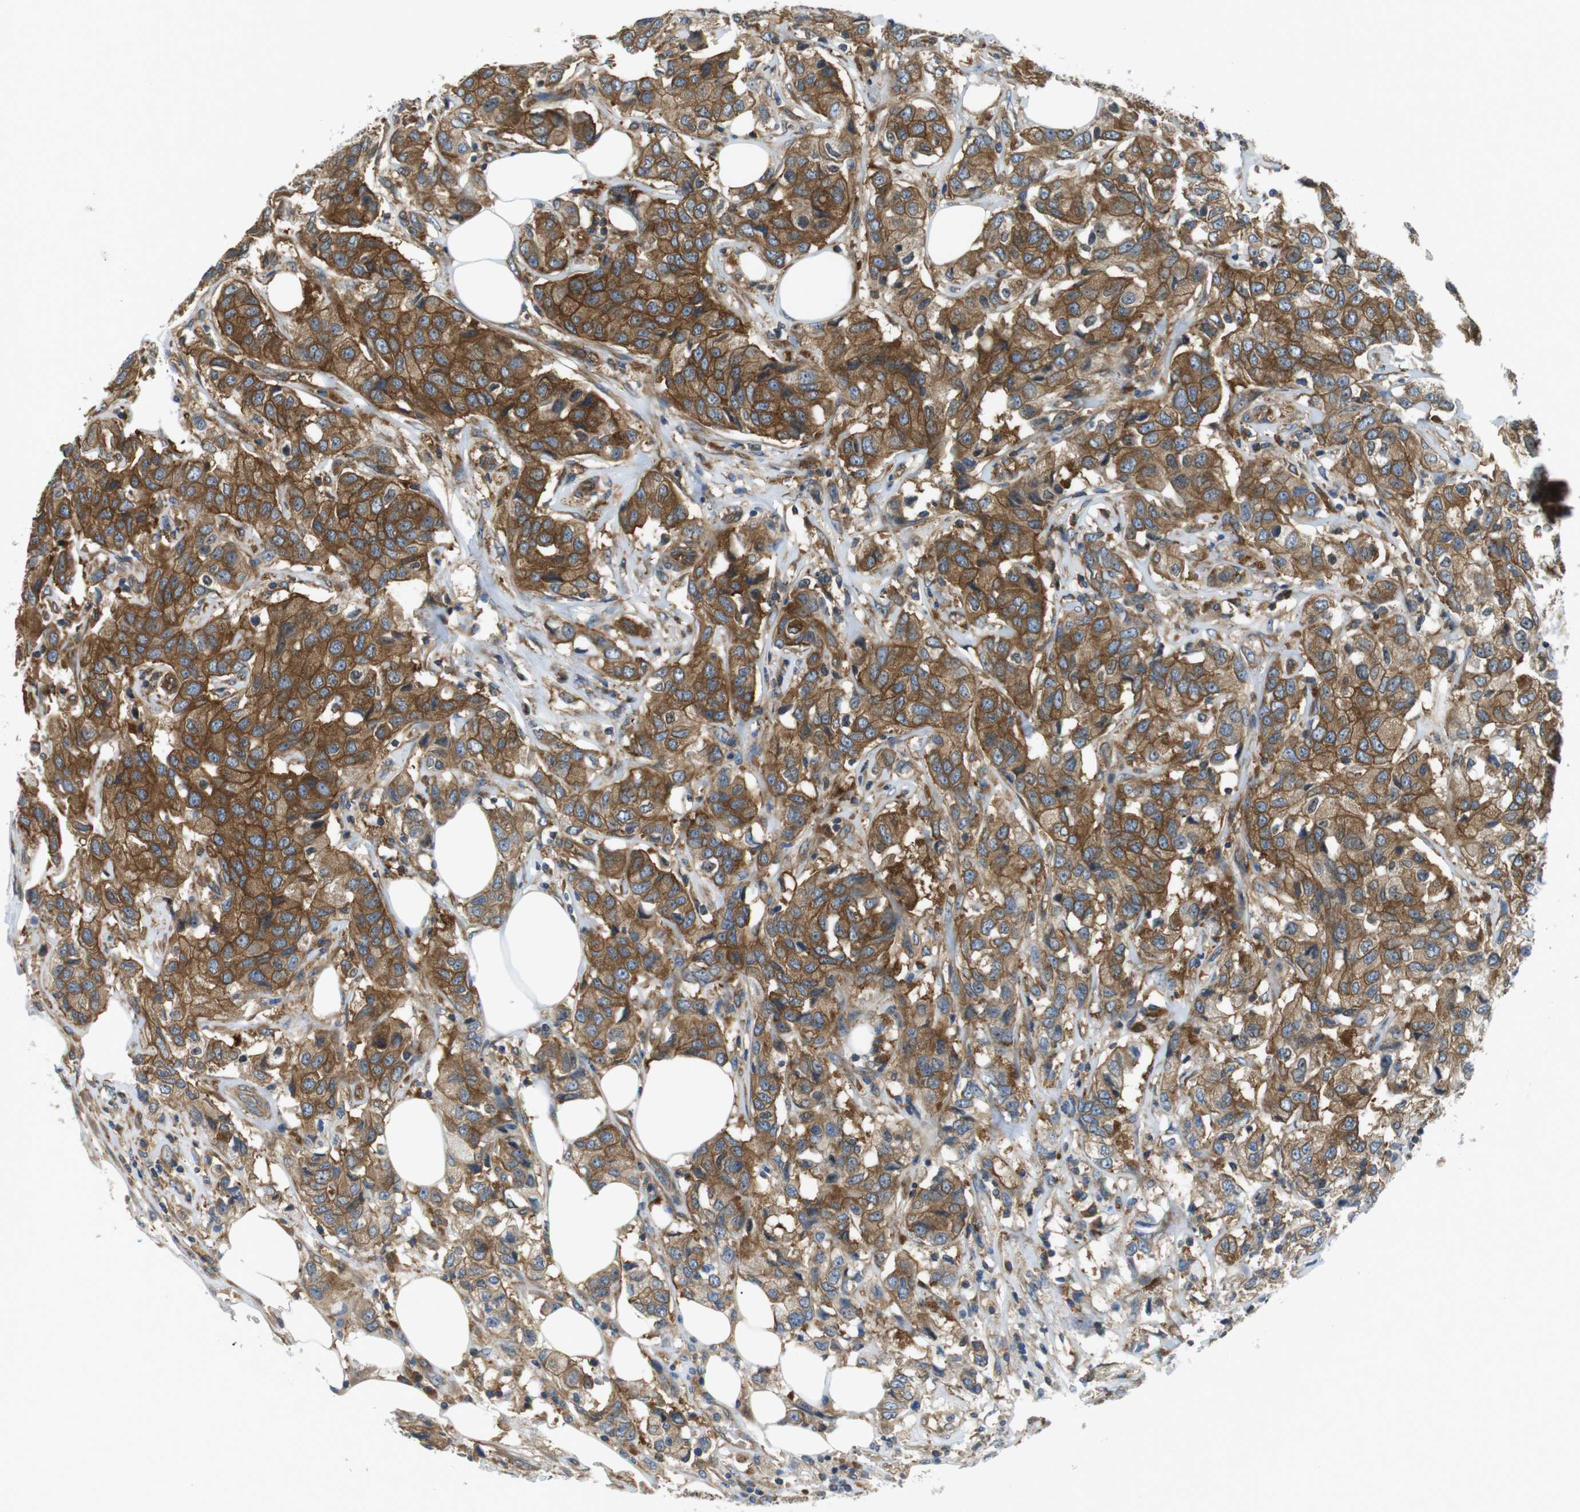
{"staining": {"intensity": "strong", "quantity": ">75%", "location": "cytoplasmic/membranous"}, "tissue": "breast cancer", "cell_type": "Tumor cells", "image_type": "cancer", "snomed": [{"axis": "morphology", "description": "Duct carcinoma"}, {"axis": "topography", "description": "Breast"}], "caption": "A photomicrograph of human breast cancer (intraductal carcinoma) stained for a protein exhibits strong cytoplasmic/membranous brown staining in tumor cells.", "gene": "TSC1", "patient": {"sex": "female", "age": 80}}